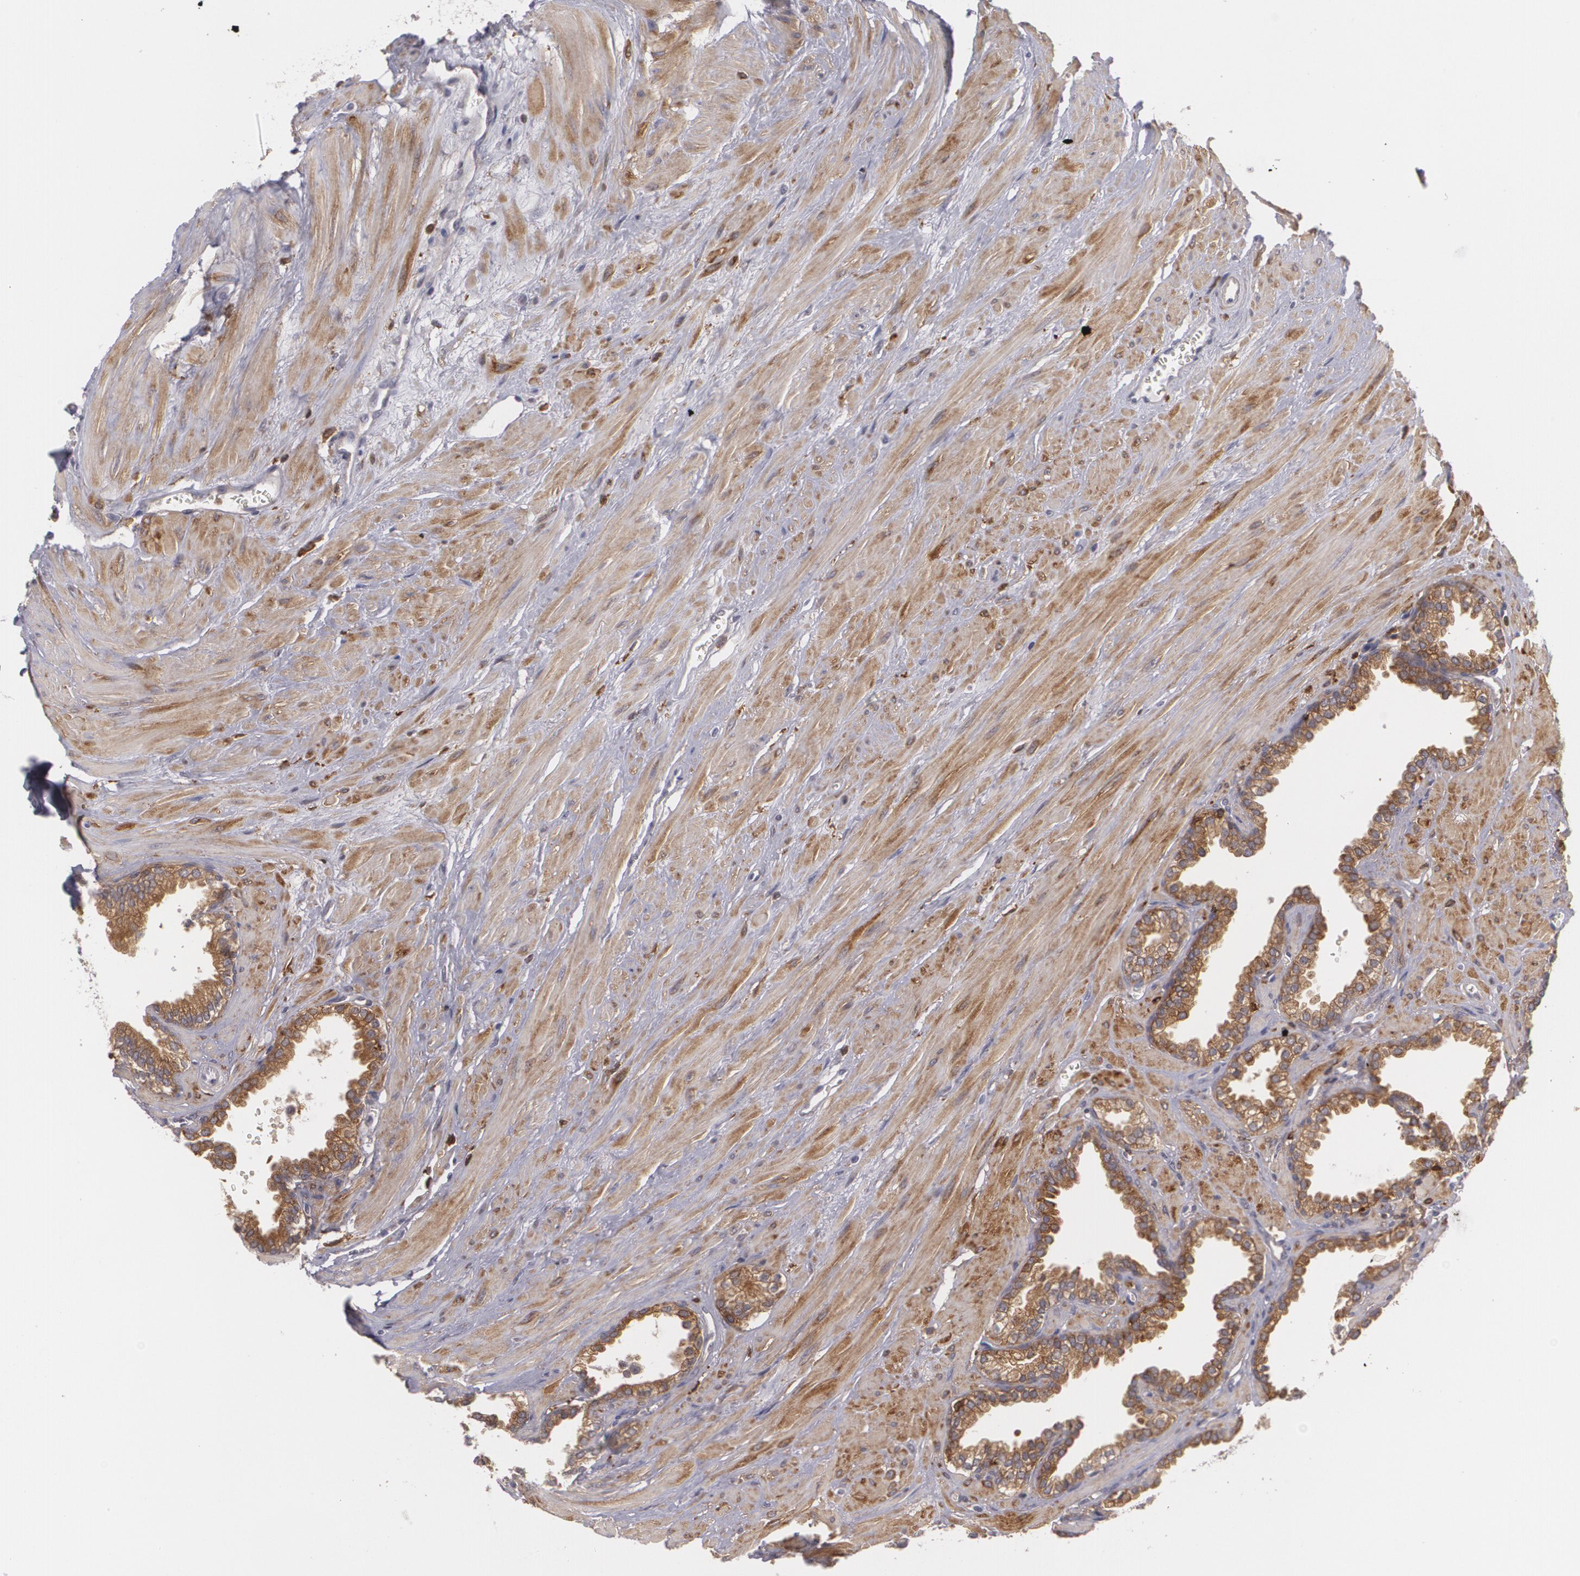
{"staining": {"intensity": "moderate", "quantity": ">75%", "location": "cytoplasmic/membranous"}, "tissue": "prostate", "cell_type": "Glandular cells", "image_type": "normal", "snomed": [{"axis": "morphology", "description": "Normal tissue, NOS"}, {"axis": "topography", "description": "Prostate"}], "caption": "The photomicrograph shows immunohistochemical staining of benign prostate. There is moderate cytoplasmic/membranous expression is present in about >75% of glandular cells.", "gene": "BIN1", "patient": {"sex": "male", "age": 64}}